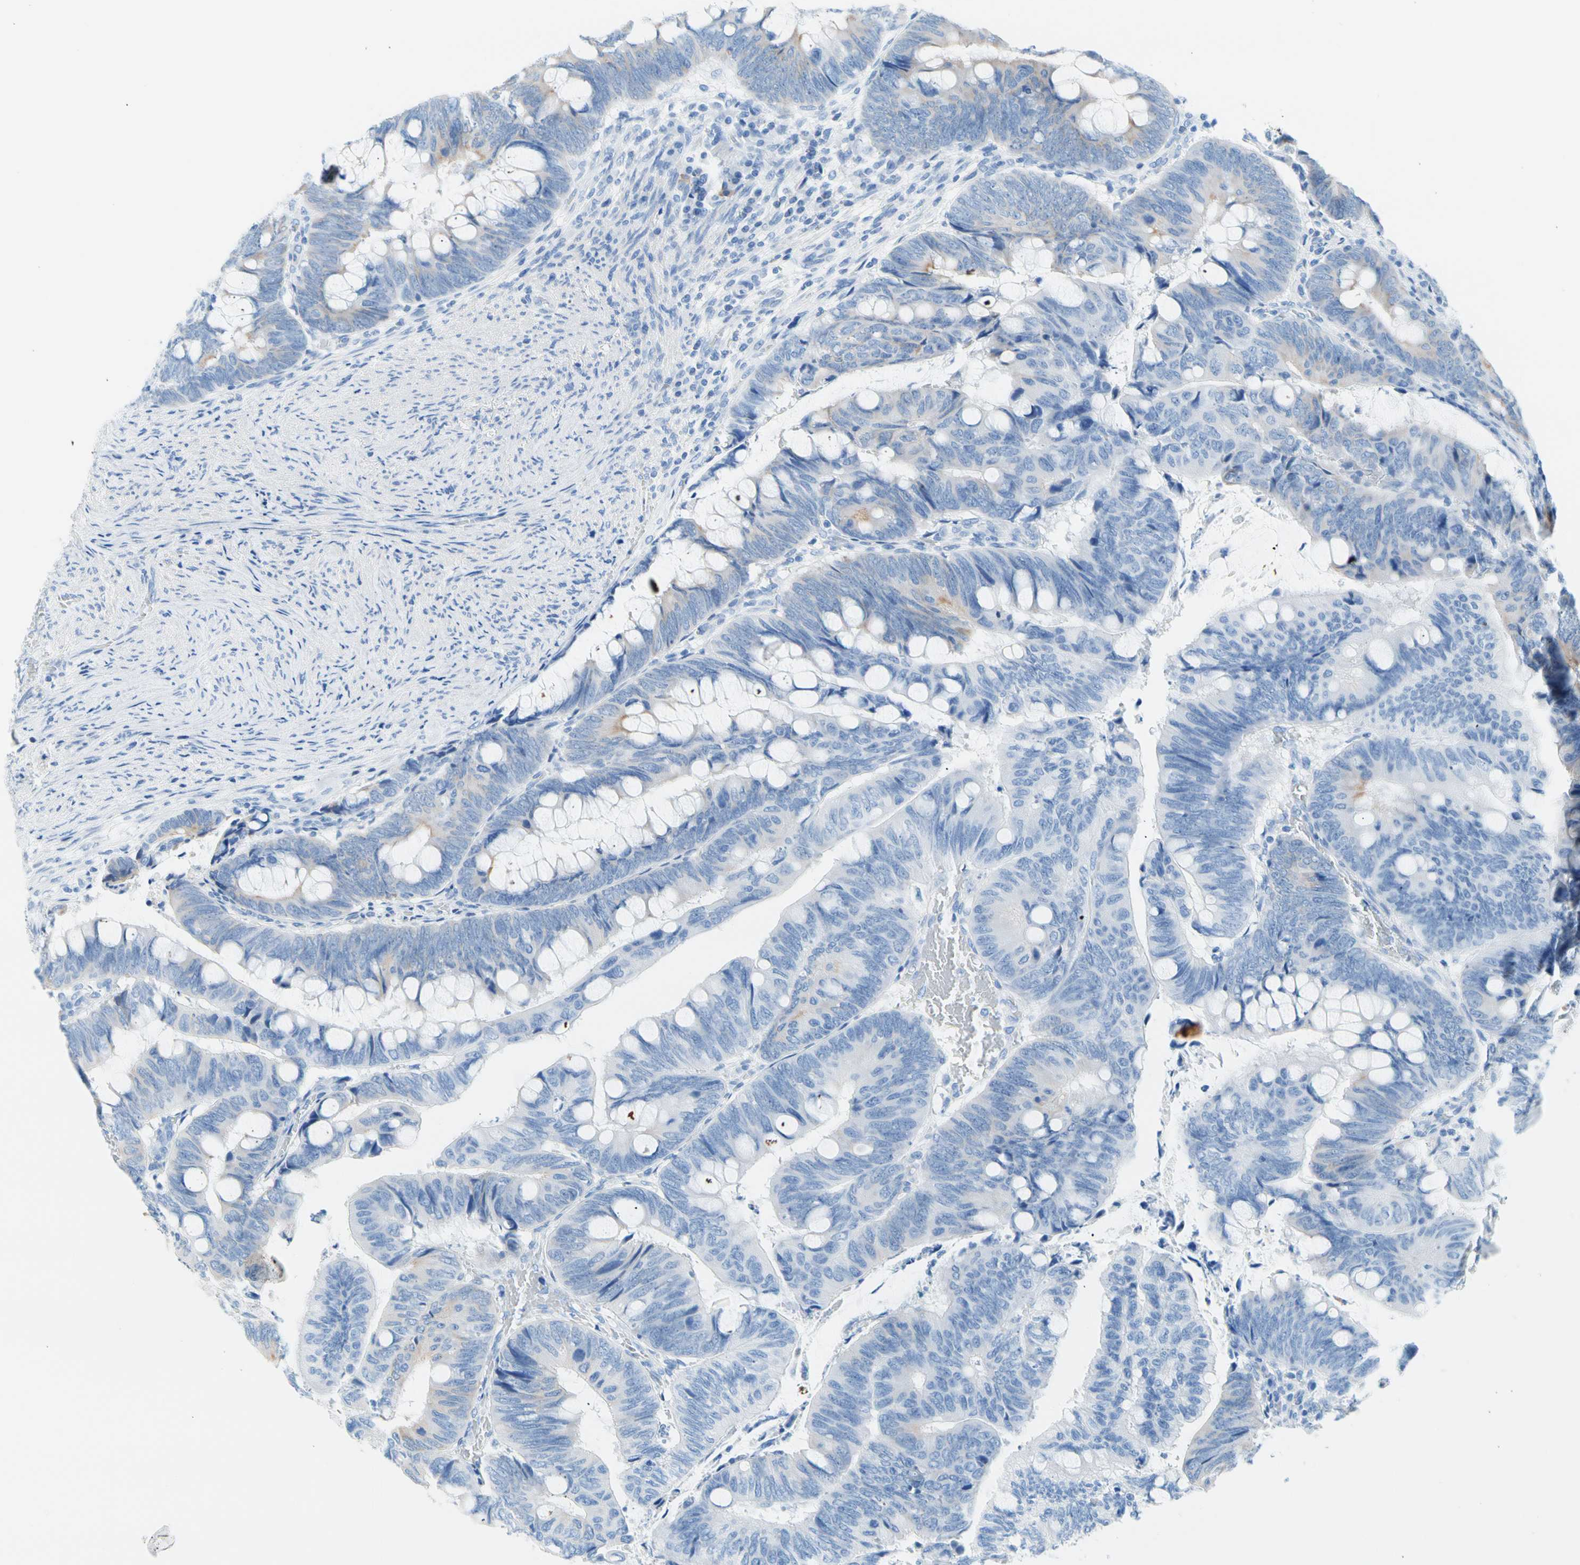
{"staining": {"intensity": "weak", "quantity": "<25%", "location": "cytoplasmic/membranous"}, "tissue": "colorectal cancer", "cell_type": "Tumor cells", "image_type": "cancer", "snomed": [{"axis": "morphology", "description": "Normal tissue, NOS"}, {"axis": "morphology", "description": "Adenocarcinoma, NOS"}, {"axis": "topography", "description": "Rectum"}, {"axis": "topography", "description": "Peripheral nerve tissue"}], "caption": "High magnification brightfield microscopy of adenocarcinoma (colorectal) stained with DAB (brown) and counterstained with hematoxylin (blue): tumor cells show no significant staining.", "gene": "CEL", "patient": {"sex": "male", "age": 92}}